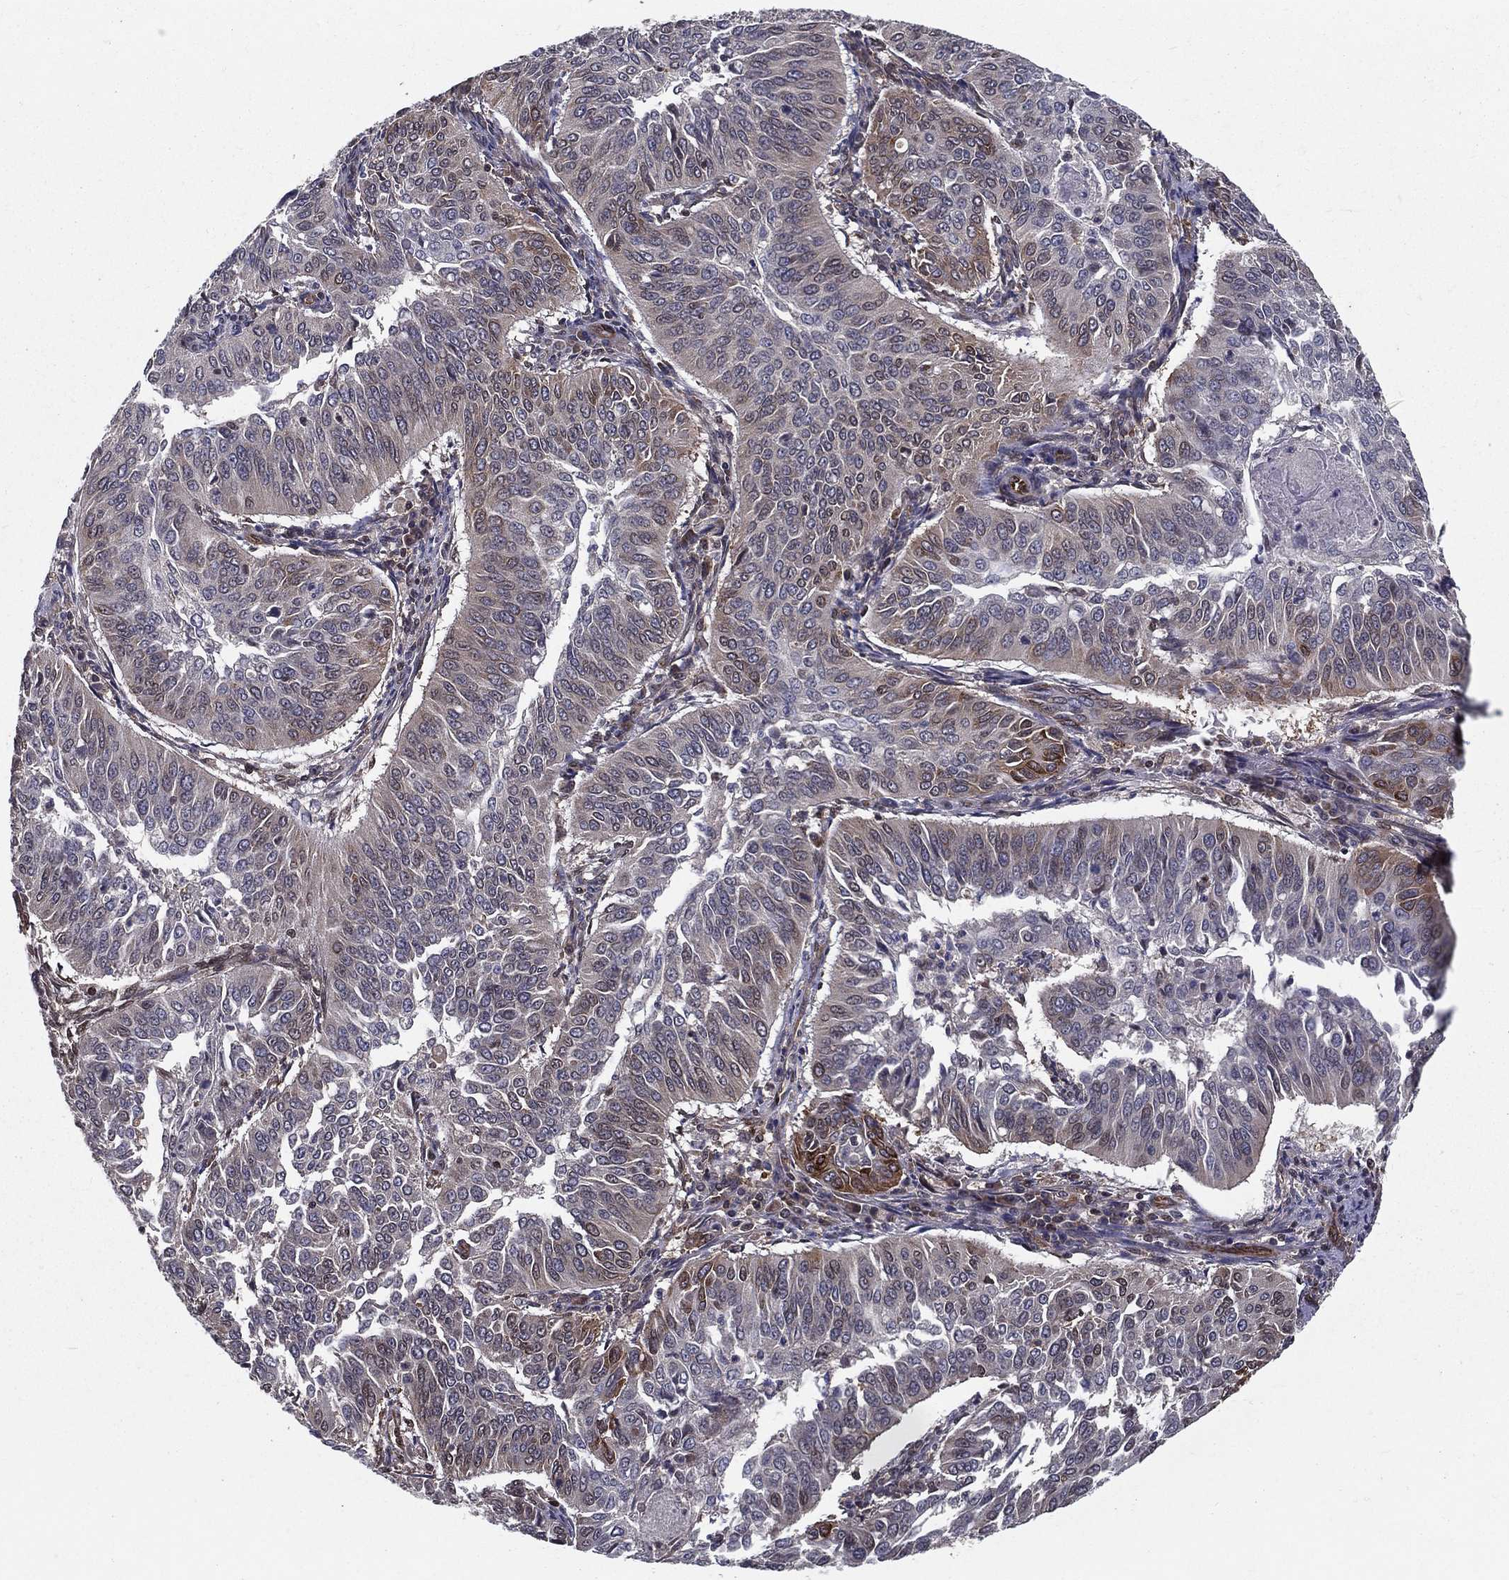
{"staining": {"intensity": "weak", "quantity": "25%-75%", "location": "cytoplasmic/membranous"}, "tissue": "cervical cancer", "cell_type": "Tumor cells", "image_type": "cancer", "snomed": [{"axis": "morphology", "description": "Normal tissue, NOS"}, {"axis": "morphology", "description": "Squamous cell carcinoma, NOS"}, {"axis": "topography", "description": "Cervix"}], "caption": "A brown stain labels weak cytoplasmic/membranous expression of a protein in cervical cancer tumor cells.", "gene": "CERS2", "patient": {"sex": "female", "age": 39}}